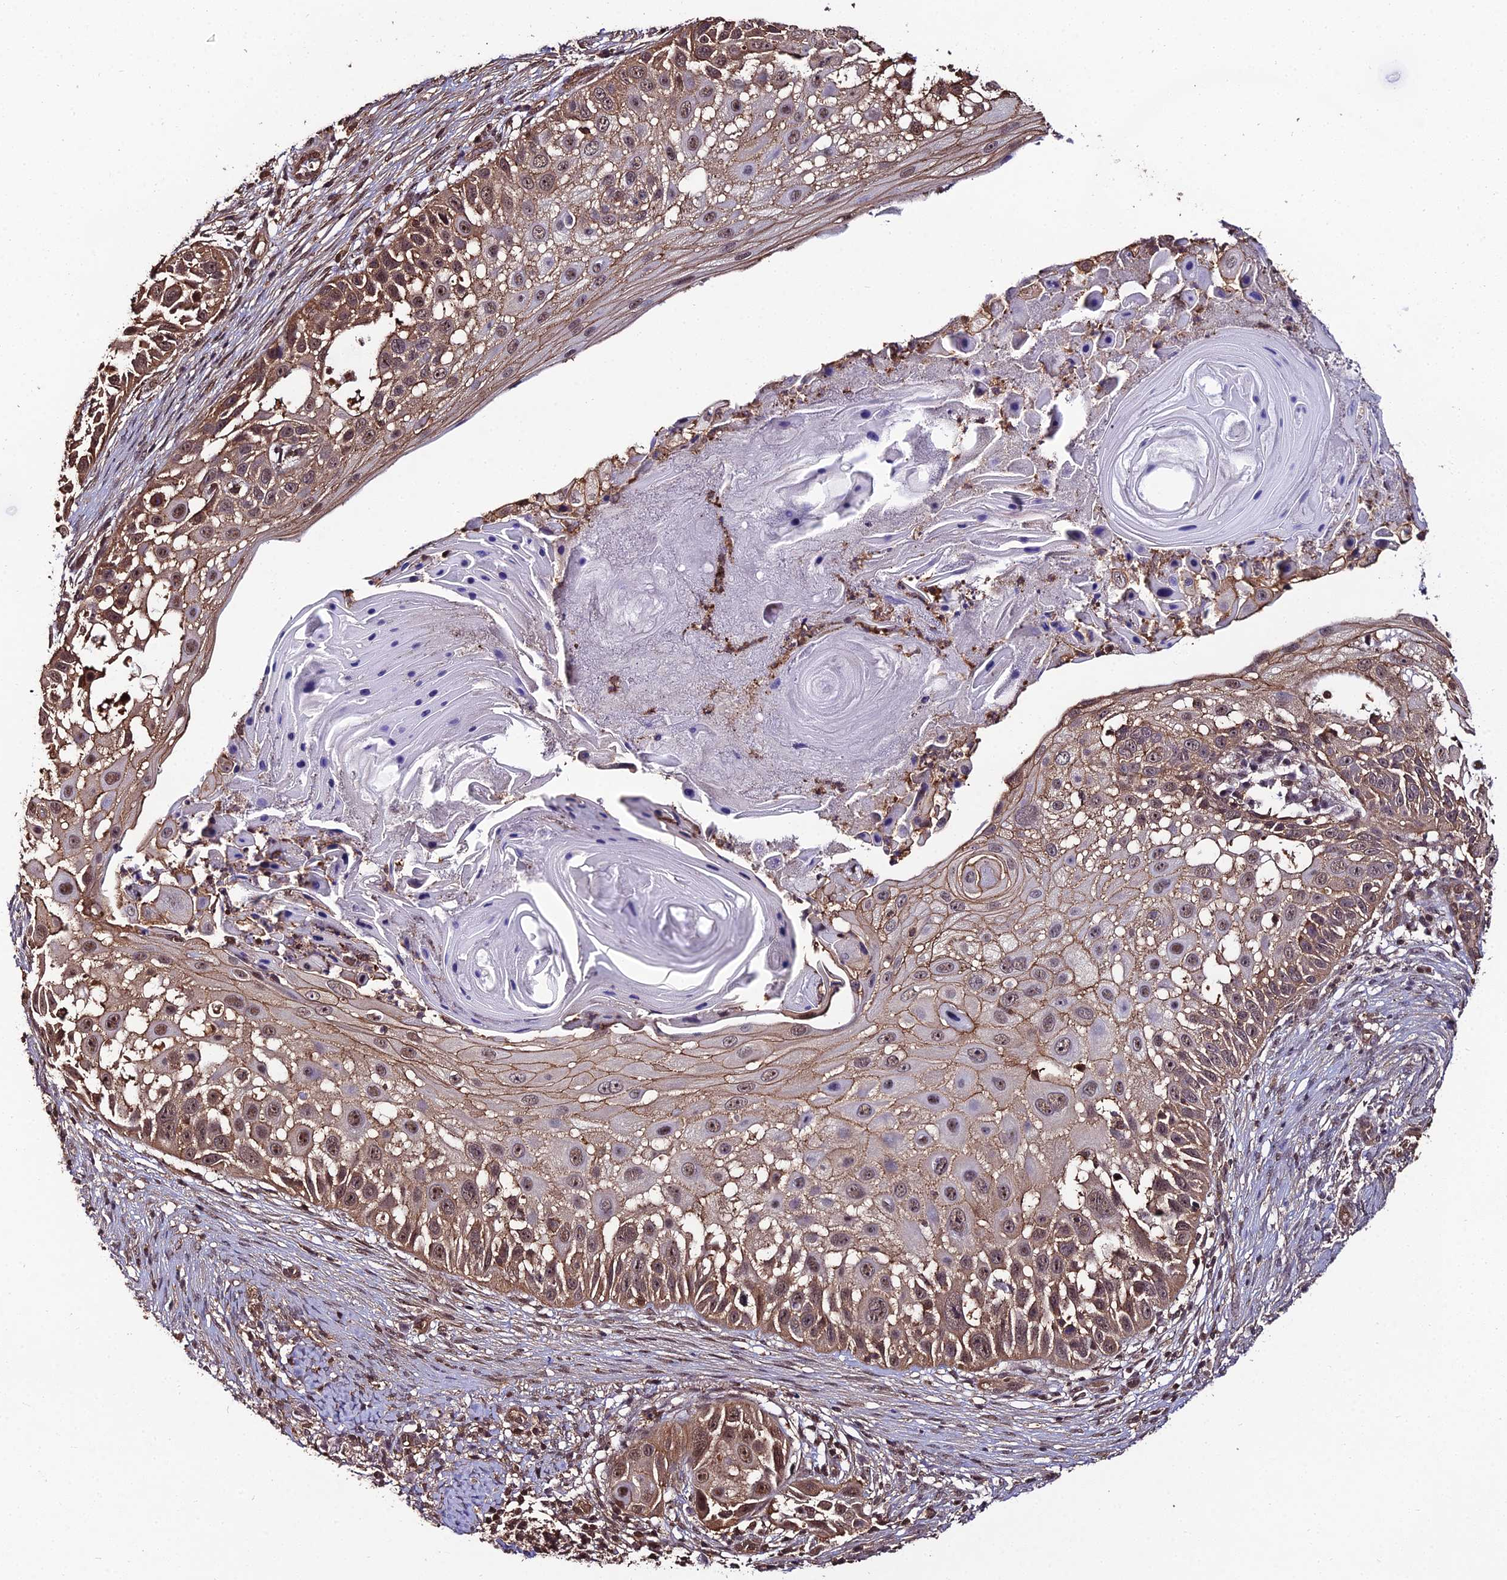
{"staining": {"intensity": "moderate", "quantity": ">75%", "location": "cytoplasmic/membranous,nuclear"}, "tissue": "skin cancer", "cell_type": "Tumor cells", "image_type": "cancer", "snomed": [{"axis": "morphology", "description": "Squamous cell carcinoma, NOS"}, {"axis": "topography", "description": "Skin"}], "caption": "Brown immunohistochemical staining in squamous cell carcinoma (skin) displays moderate cytoplasmic/membranous and nuclear positivity in about >75% of tumor cells.", "gene": "PPP4C", "patient": {"sex": "female", "age": 44}}